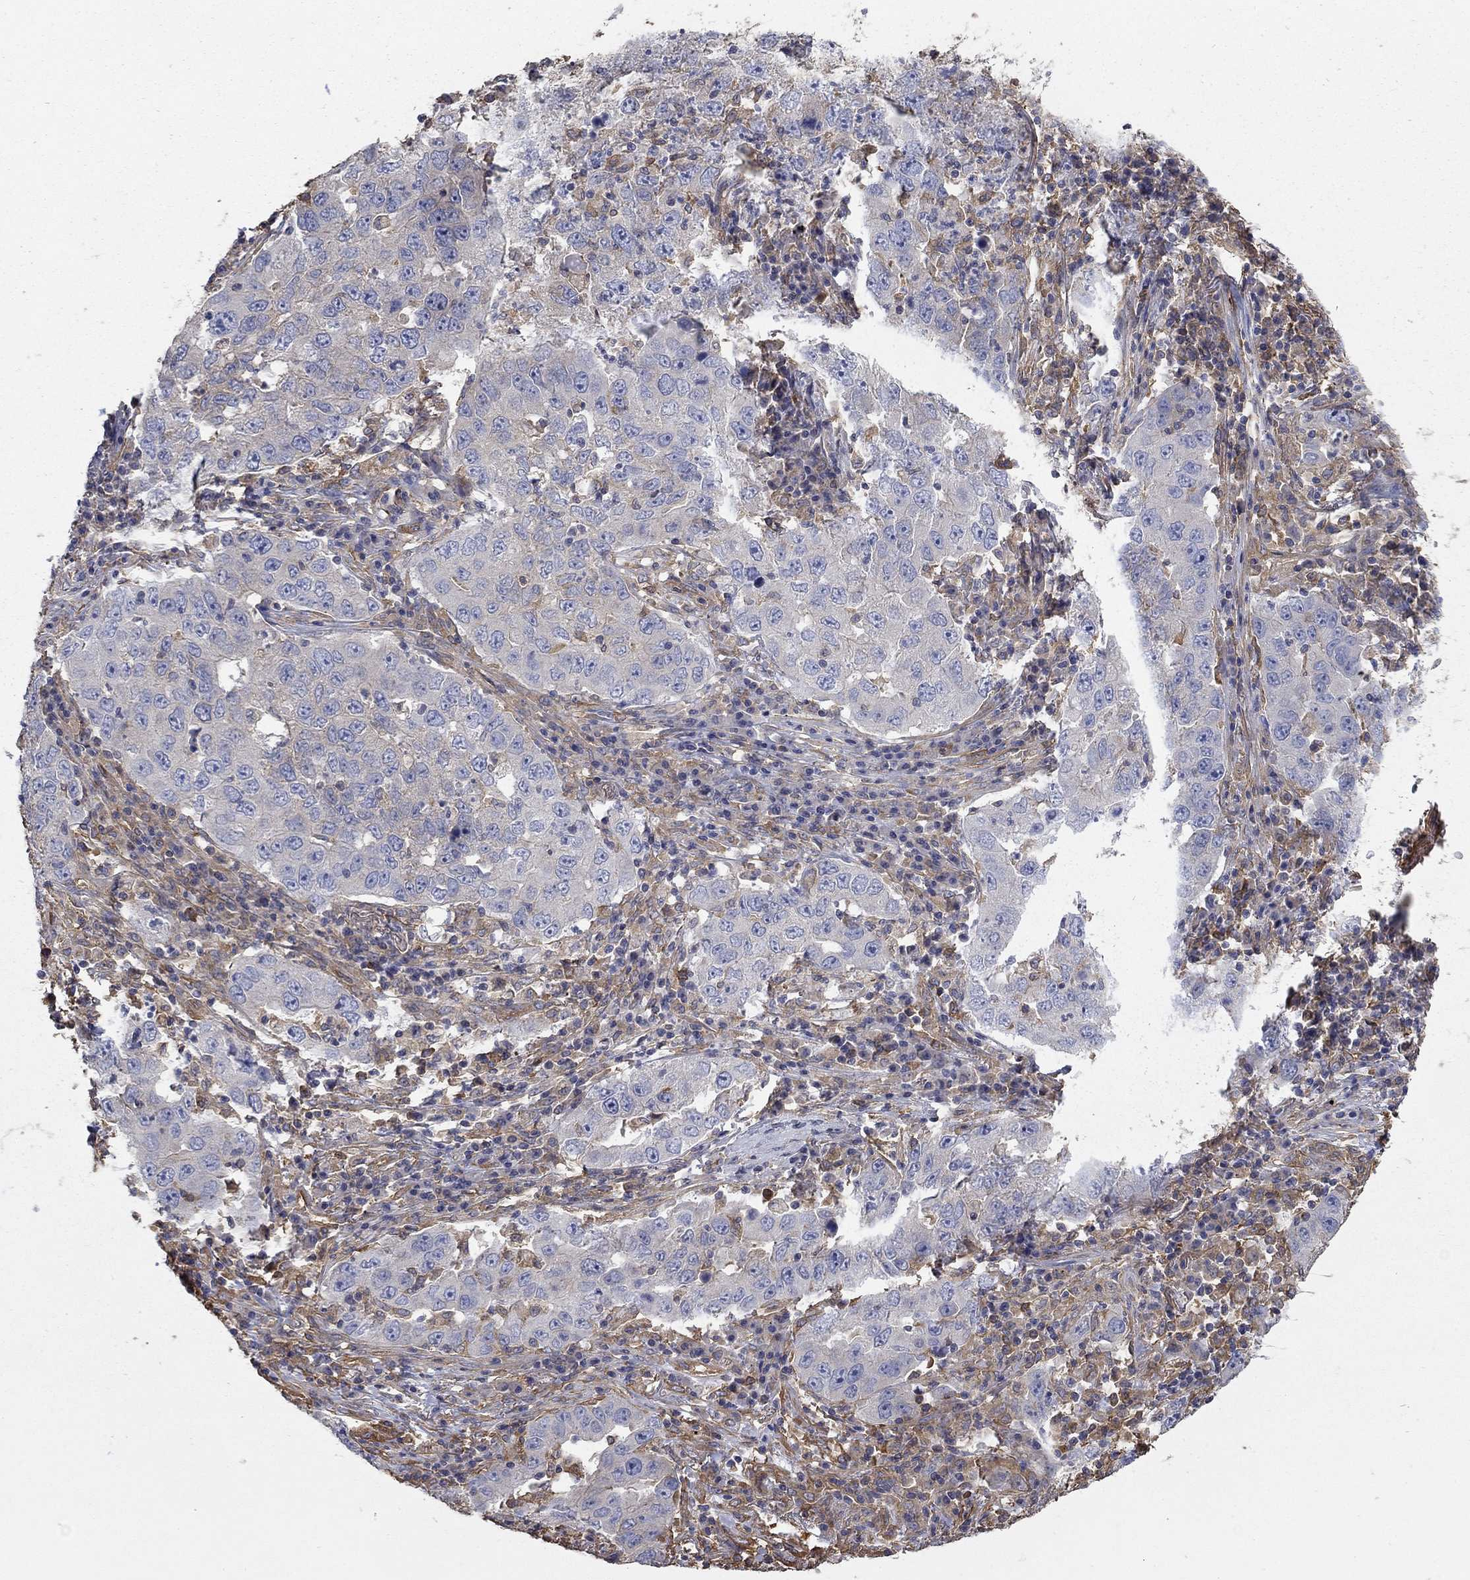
{"staining": {"intensity": "weak", "quantity": "<25%", "location": "cytoplasmic/membranous"}, "tissue": "lung cancer", "cell_type": "Tumor cells", "image_type": "cancer", "snomed": [{"axis": "morphology", "description": "Adenocarcinoma, NOS"}, {"axis": "topography", "description": "Lung"}], "caption": "Tumor cells are negative for brown protein staining in adenocarcinoma (lung).", "gene": "DPYSL2", "patient": {"sex": "male", "age": 73}}